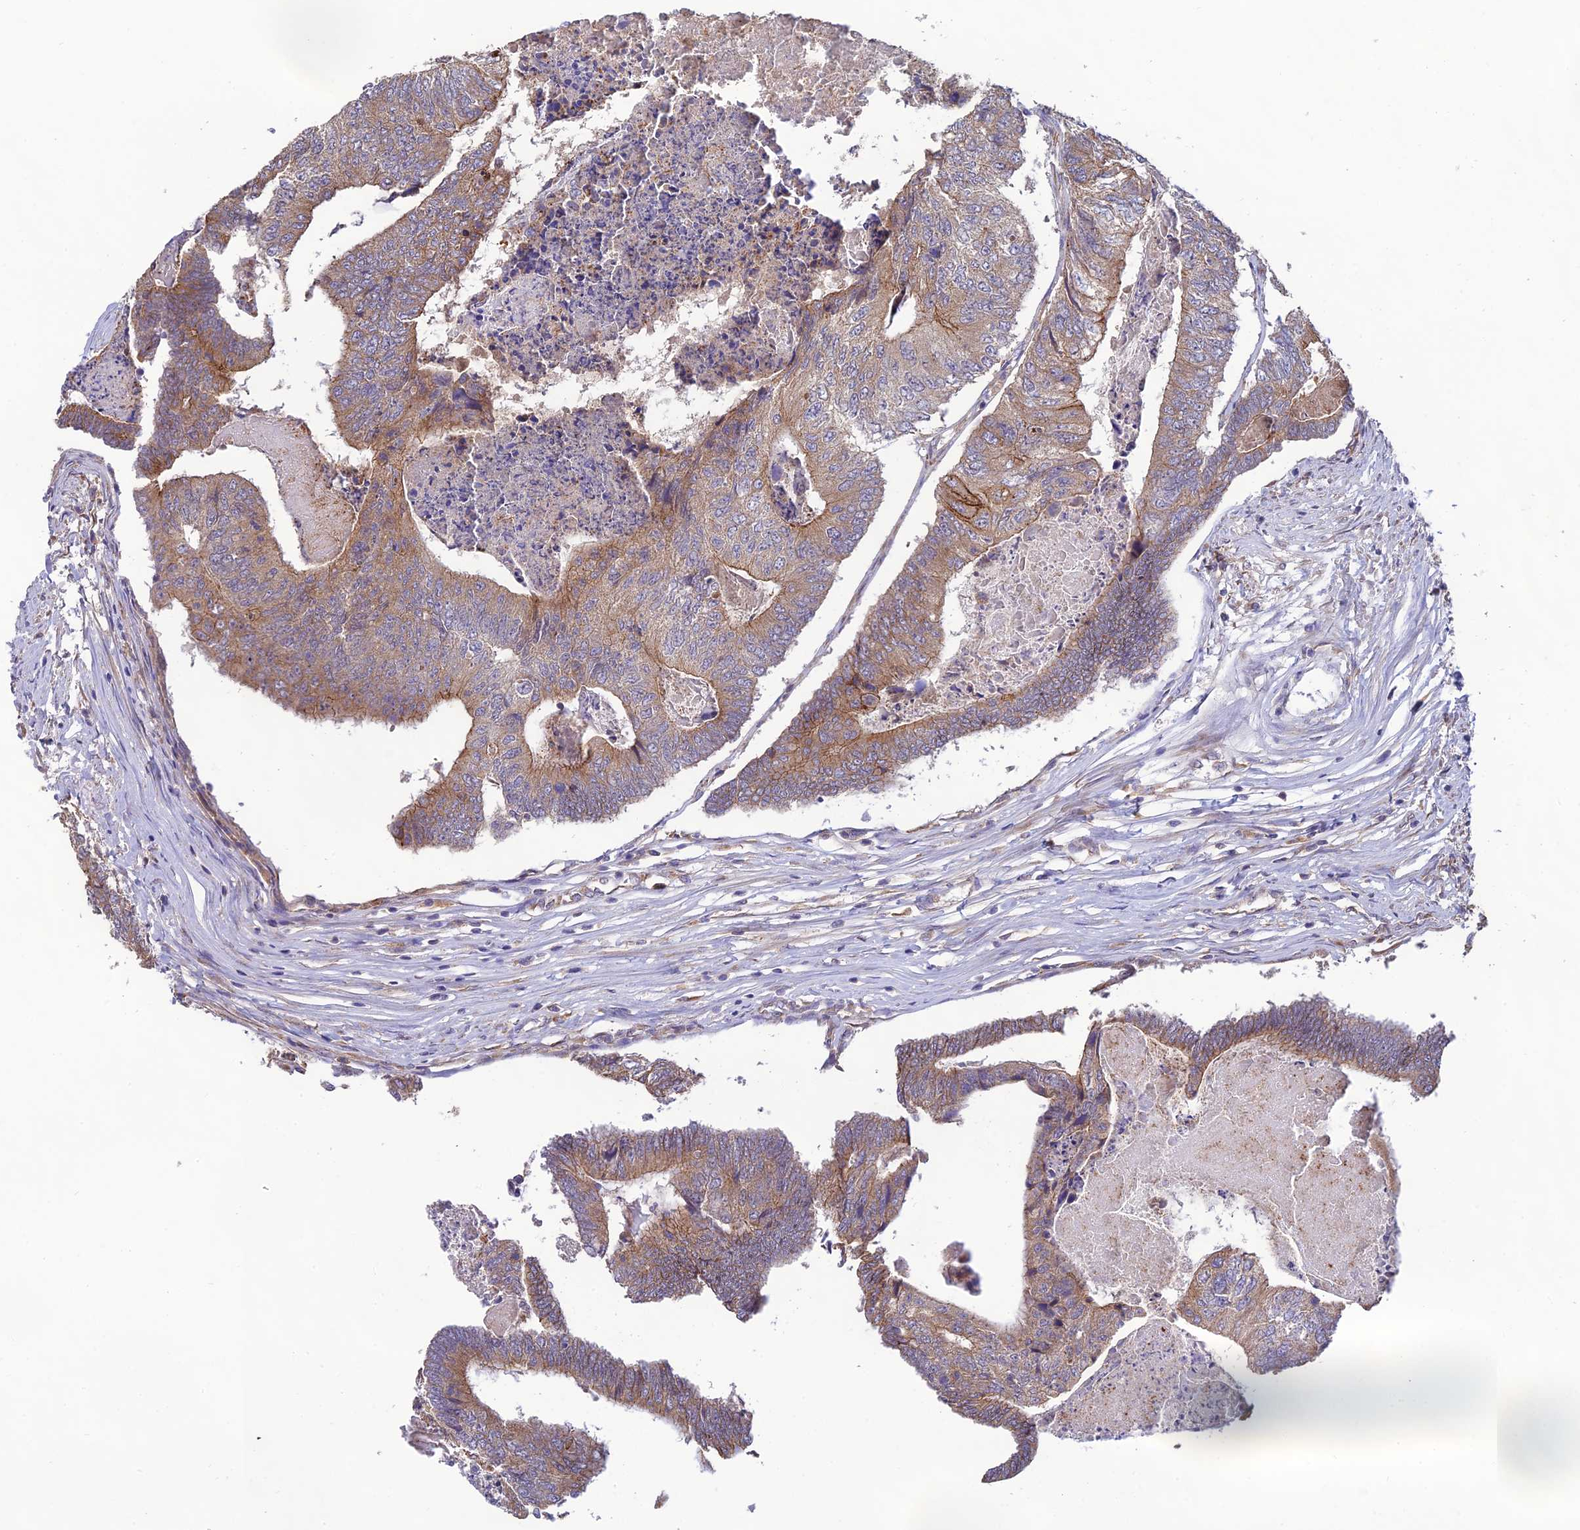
{"staining": {"intensity": "moderate", "quantity": ">75%", "location": "cytoplasmic/membranous"}, "tissue": "colorectal cancer", "cell_type": "Tumor cells", "image_type": "cancer", "snomed": [{"axis": "morphology", "description": "Adenocarcinoma, NOS"}, {"axis": "topography", "description": "Colon"}], "caption": "About >75% of tumor cells in human colorectal cancer show moderate cytoplasmic/membranous protein staining as visualized by brown immunohistochemical staining.", "gene": "MRNIP", "patient": {"sex": "female", "age": 67}}